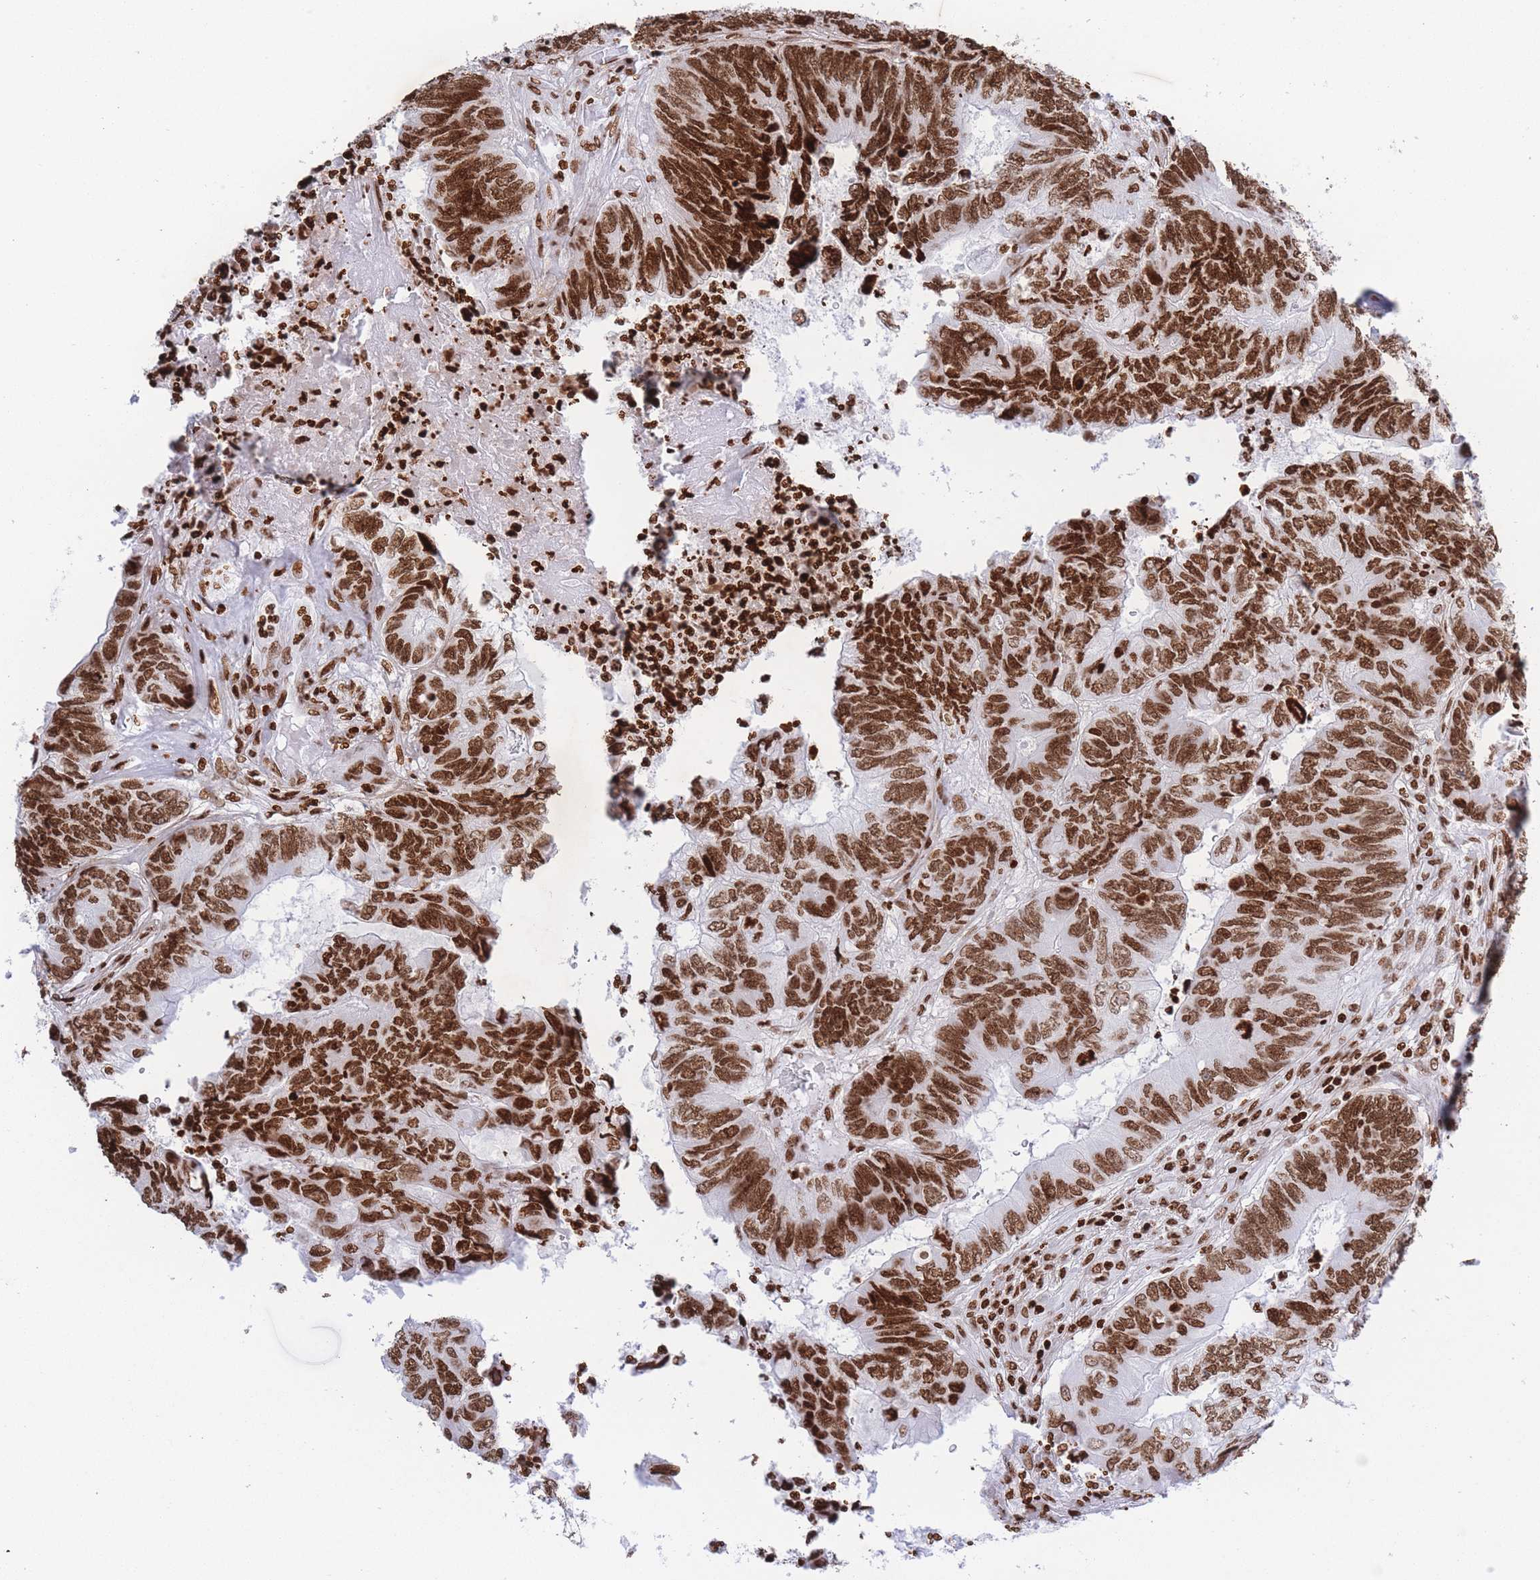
{"staining": {"intensity": "strong", "quantity": ">75%", "location": "nuclear"}, "tissue": "colorectal cancer", "cell_type": "Tumor cells", "image_type": "cancer", "snomed": [{"axis": "morphology", "description": "Adenocarcinoma, NOS"}, {"axis": "topography", "description": "Colon"}], "caption": "There is high levels of strong nuclear positivity in tumor cells of colorectal cancer (adenocarcinoma), as demonstrated by immunohistochemical staining (brown color).", "gene": "H2BC11", "patient": {"sex": "female", "age": 67}}